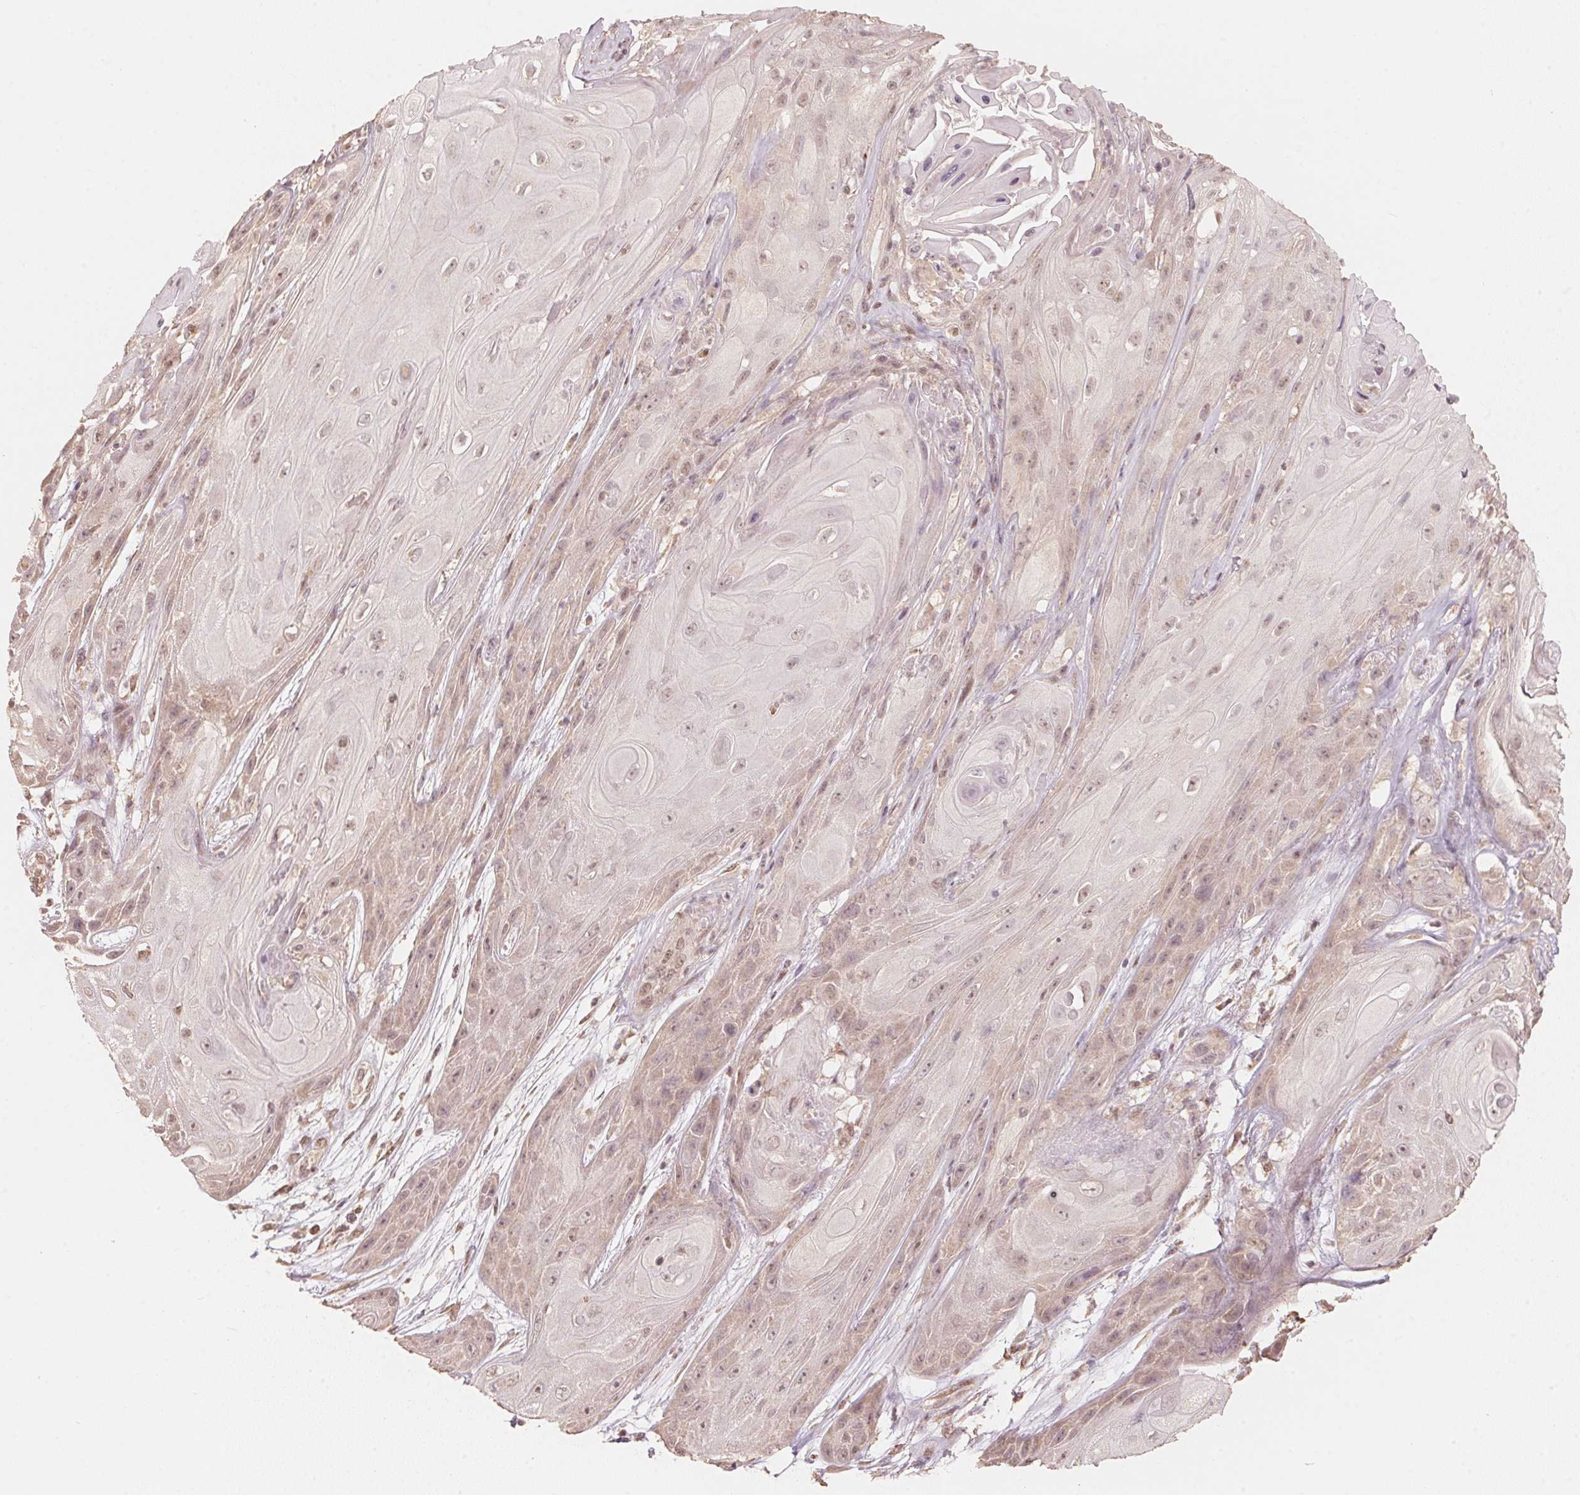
{"staining": {"intensity": "weak", "quantity": ">75%", "location": "nuclear"}, "tissue": "skin cancer", "cell_type": "Tumor cells", "image_type": "cancer", "snomed": [{"axis": "morphology", "description": "Squamous cell carcinoma, NOS"}, {"axis": "topography", "description": "Skin"}], "caption": "Squamous cell carcinoma (skin) was stained to show a protein in brown. There is low levels of weak nuclear expression in approximately >75% of tumor cells.", "gene": "C2orf73", "patient": {"sex": "male", "age": 62}}